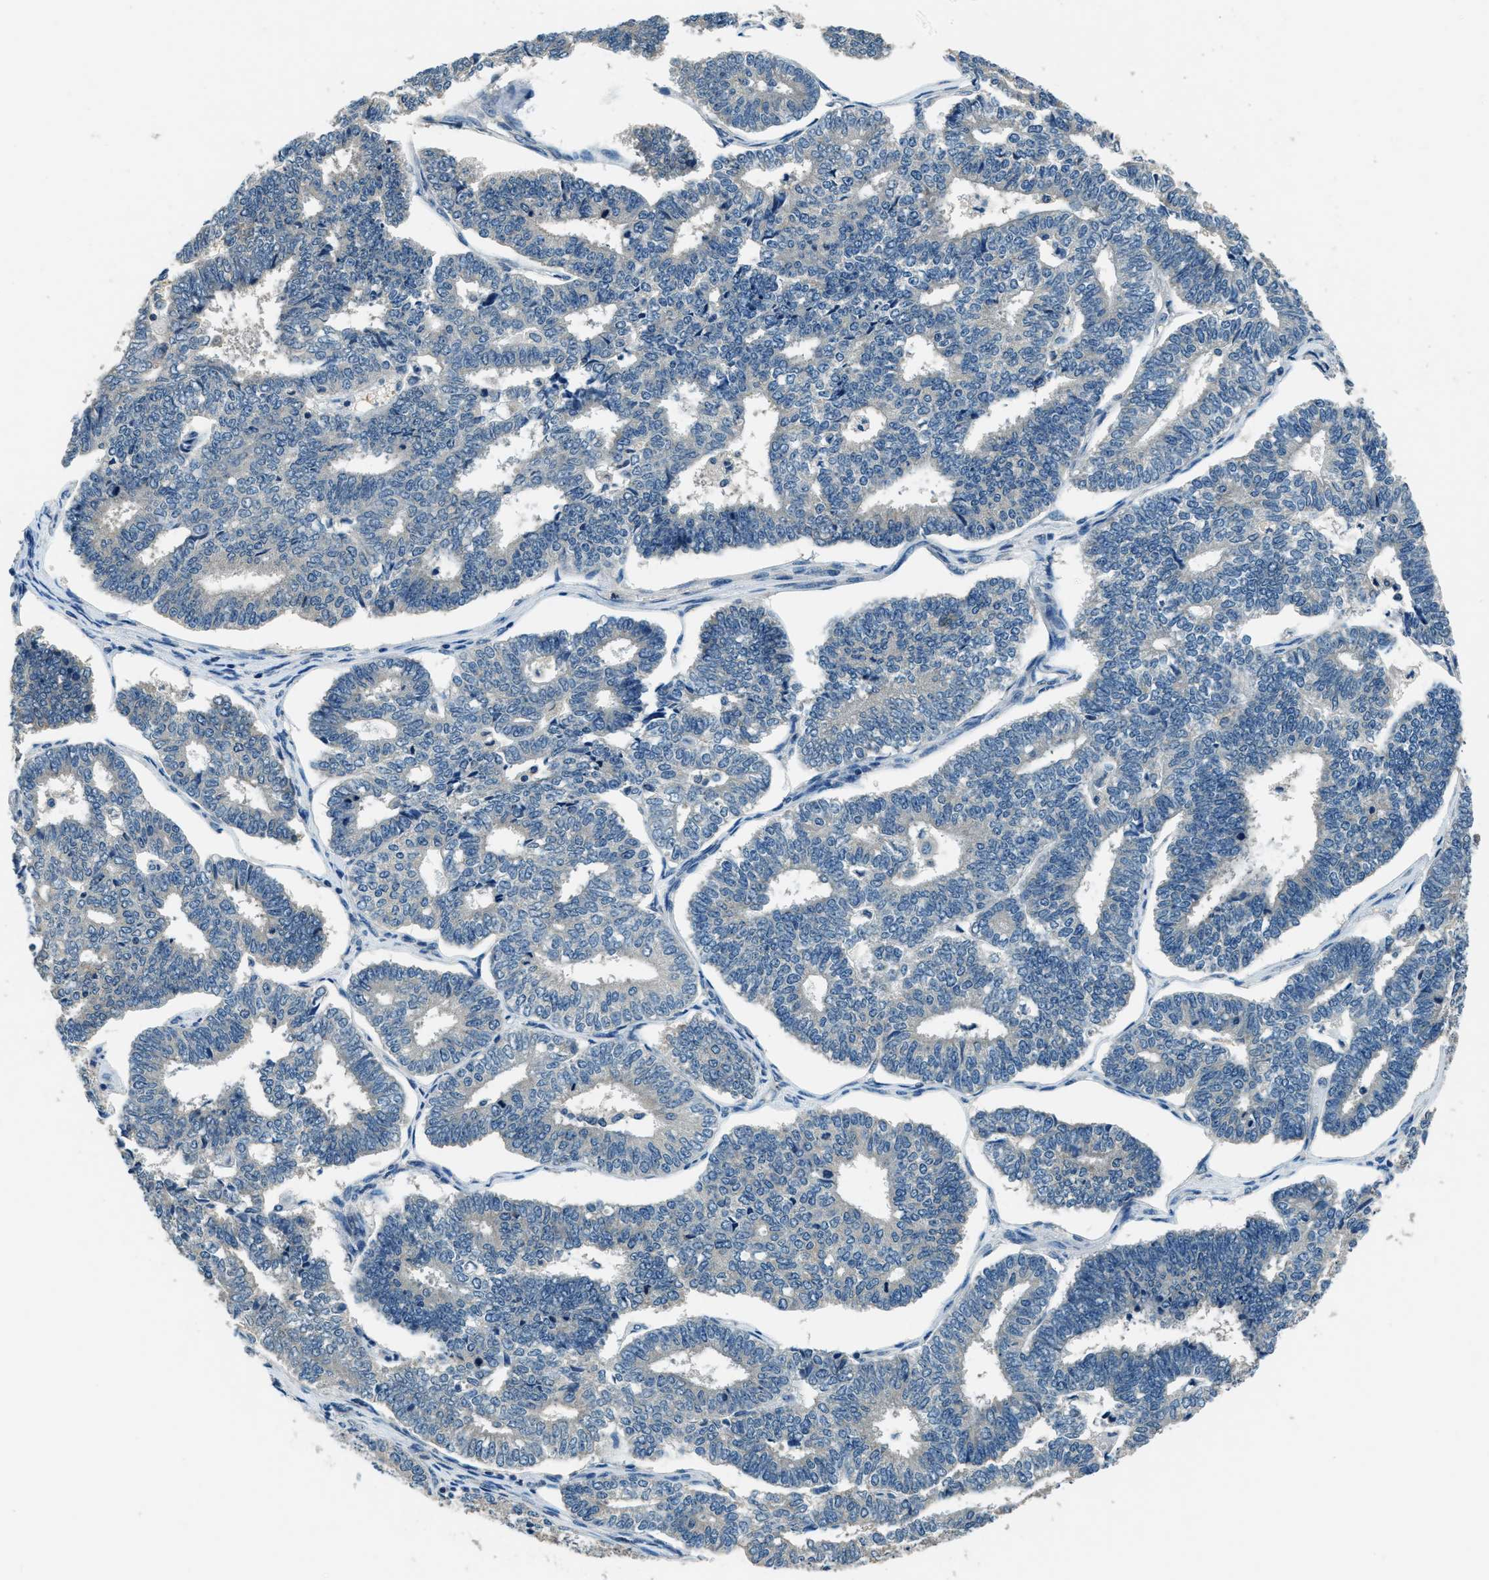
{"staining": {"intensity": "negative", "quantity": "none", "location": "none"}, "tissue": "endometrial cancer", "cell_type": "Tumor cells", "image_type": "cancer", "snomed": [{"axis": "morphology", "description": "Adenocarcinoma, NOS"}, {"axis": "topography", "description": "Endometrium"}], "caption": "Human endometrial adenocarcinoma stained for a protein using IHC displays no staining in tumor cells.", "gene": "NME8", "patient": {"sex": "female", "age": 70}}